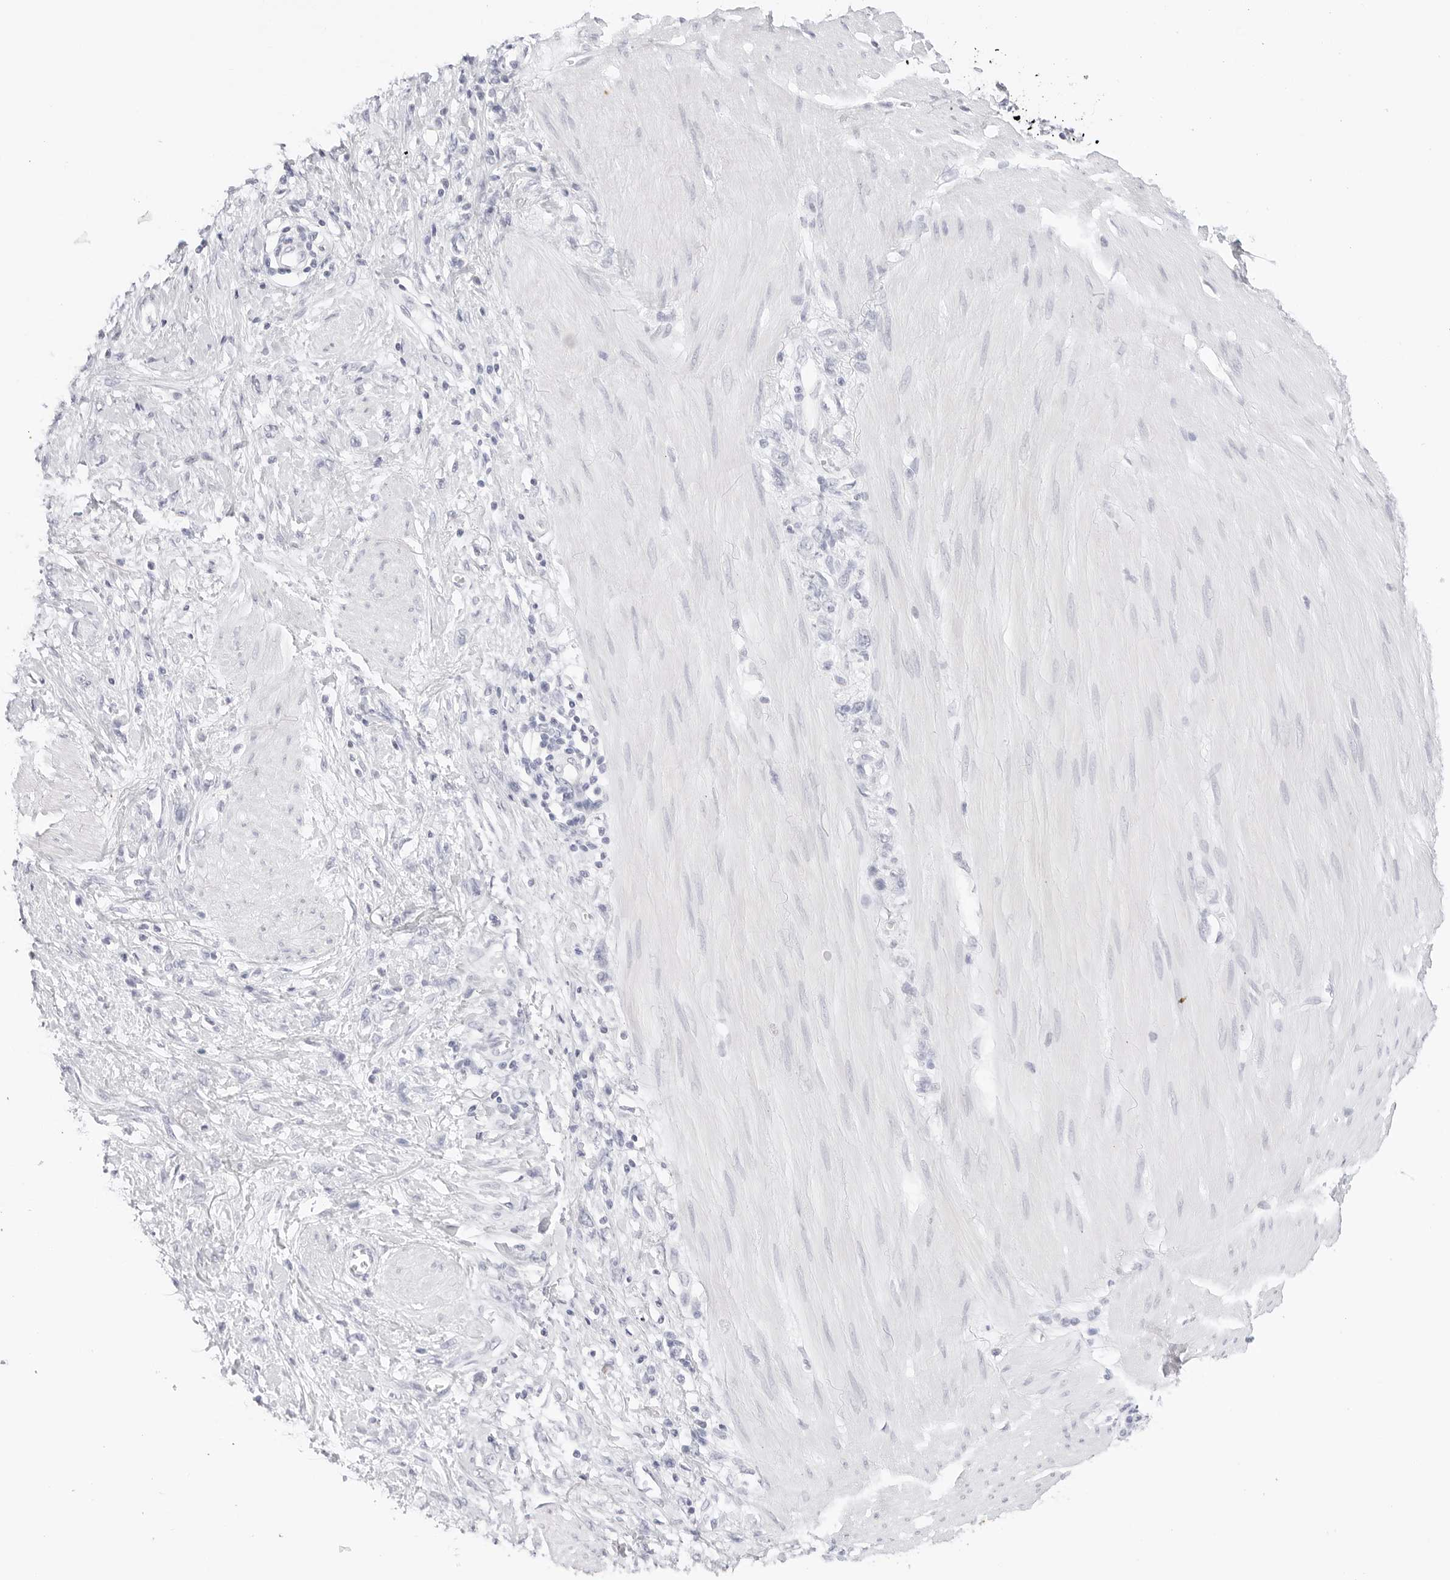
{"staining": {"intensity": "negative", "quantity": "none", "location": "none"}, "tissue": "stomach cancer", "cell_type": "Tumor cells", "image_type": "cancer", "snomed": [{"axis": "morphology", "description": "Adenocarcinoma, NOS"}, {"axis": "topography", "description": "Stomach"}], "caption": "This is a micrograph of IHC staining of stomach cancer, which shows no expression in tumor cells.", "gene": "TFF2", "patient": {"sex": "female", "age": 76}}